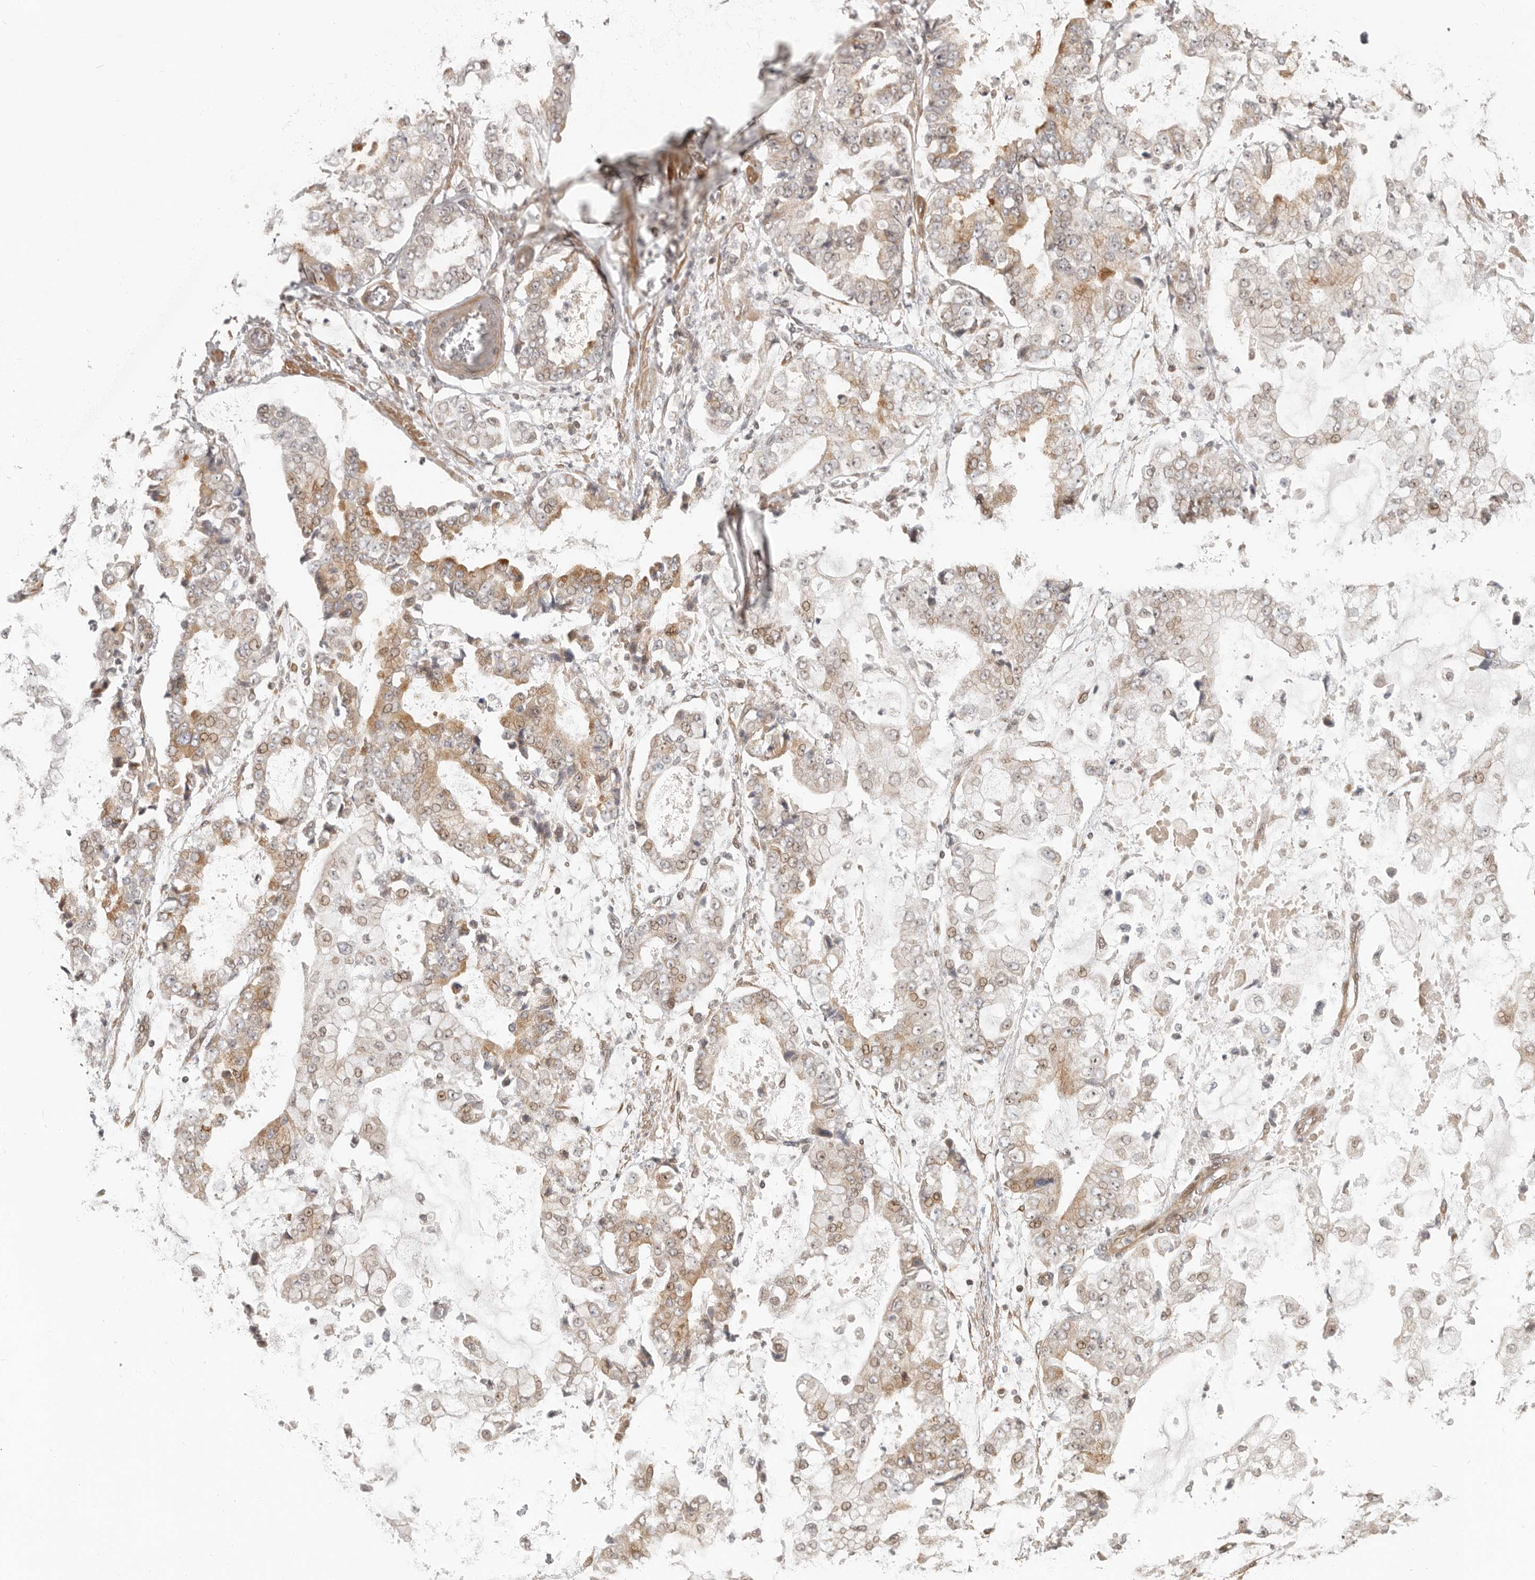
{"staining": {"intensity": "moderate", "quantity": "25%-75%", "location": "cytoplasmic/membranous,nuclear"}, "tissue": "stomach cancer", "cell_type": "Tumor cells", "image_type": "cancer", "snomed": [{"axis": "morphology", "description": "Adenocarcinoma, NOS"}, {"axis": "topography", "description": "Stomach"}], "caption": "Human stomach adenocarcinoma stained with a brown dye shows moderate cytoplasmic/membranous and nuclear positive expression in approximately 25%-75% of tumor cells.", "gene": "NUP153", "patient": {"sex": "male", "age": 76}}